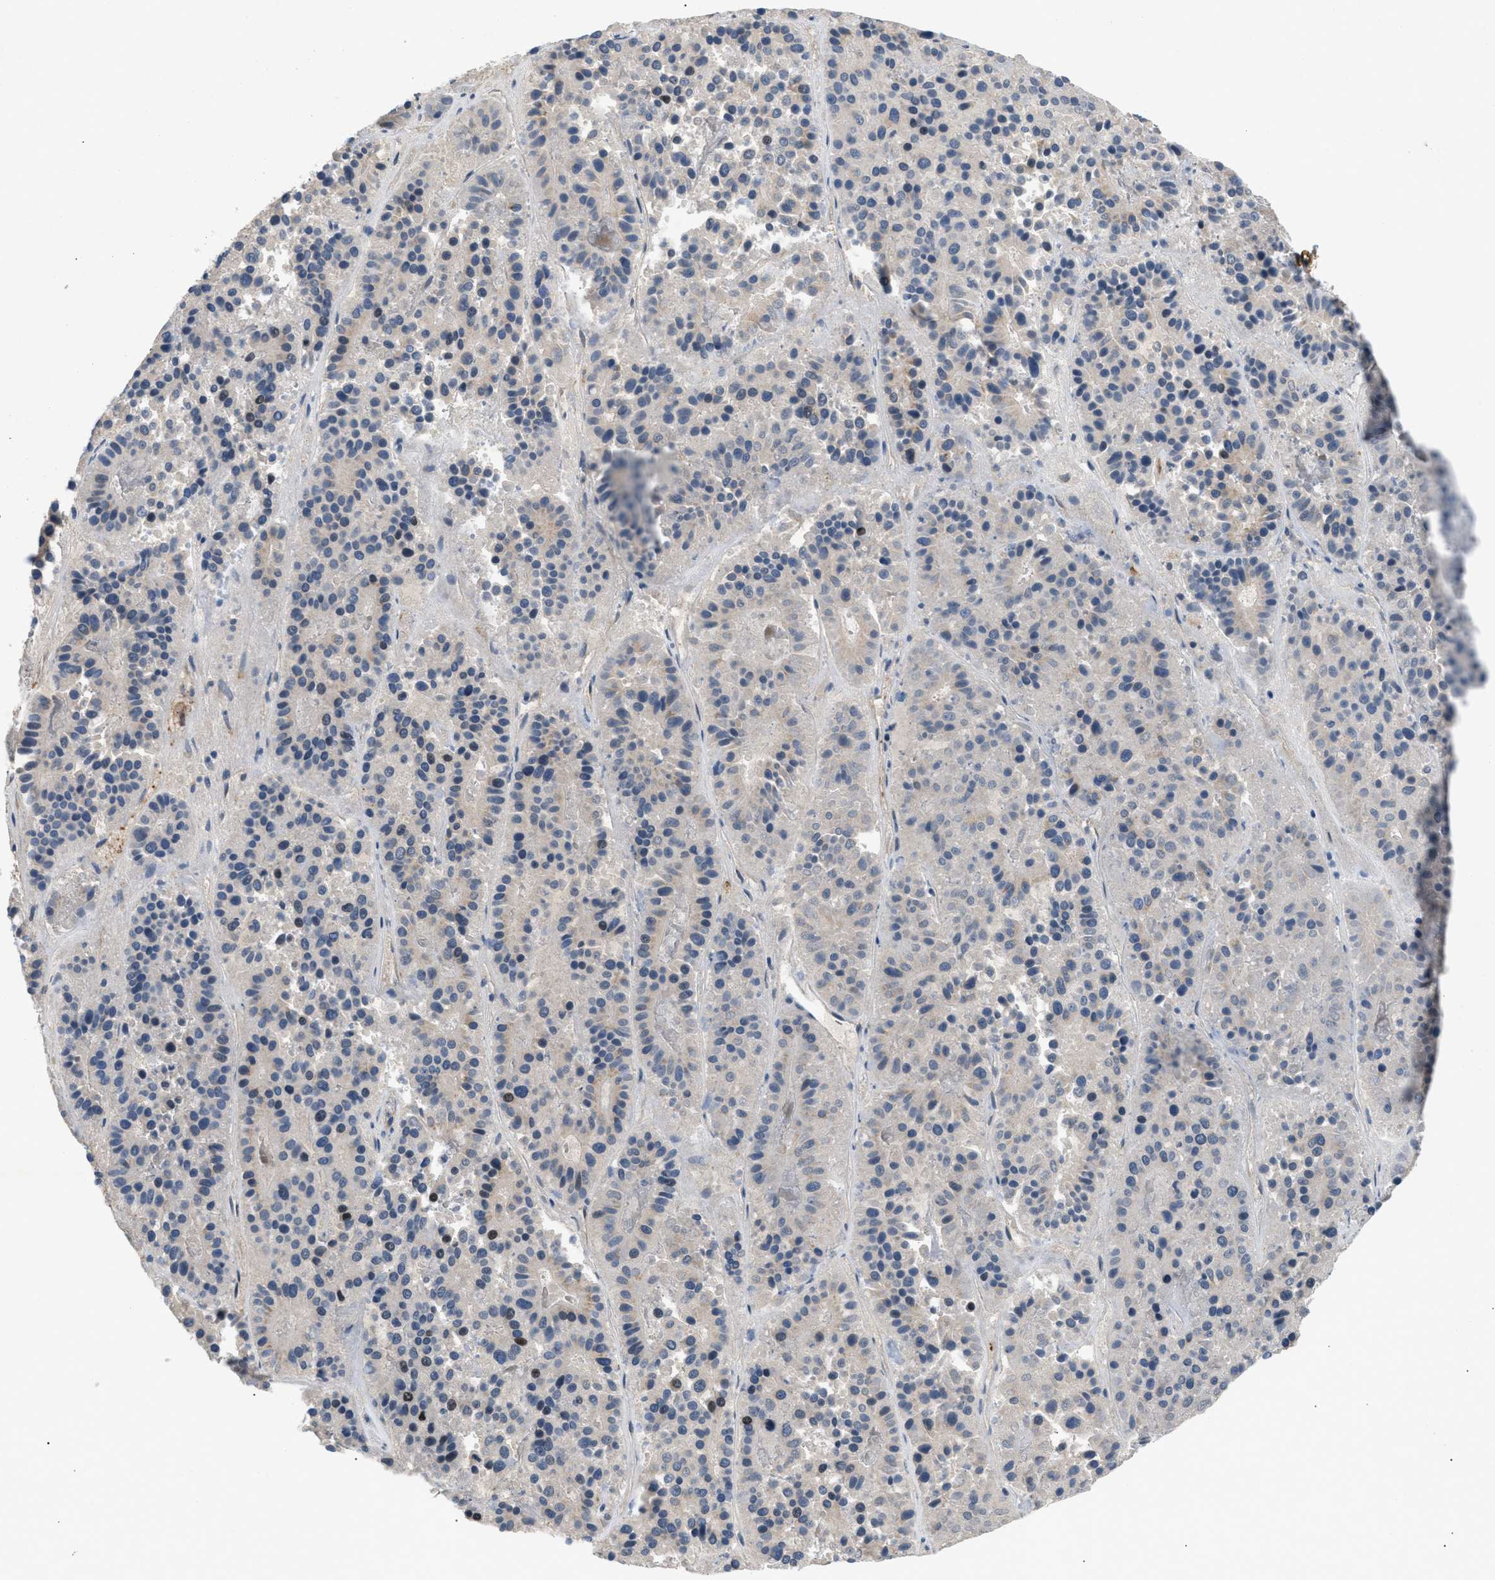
{"staining": {"intensity": "moderate", "quantity": "<25%", "location": "nuclear"}, "tissue": "pancreatic cancer", "cell_type": "Tumor cells", "image_type": "cancer", "snomed": [{"axis": "morphology", "description": "Adenocarcinoma, NOS"}, {"axis": "topography", "description": "Pancreas"}], "caption": "About <25% of tumor cells in pancreatic adenocarcinoma show moderate nuclear protein staining as visualized by brown immunohistochemical staining.", "gene": "LYSMD3", "patient": {"sex": "male", "age": 50}}